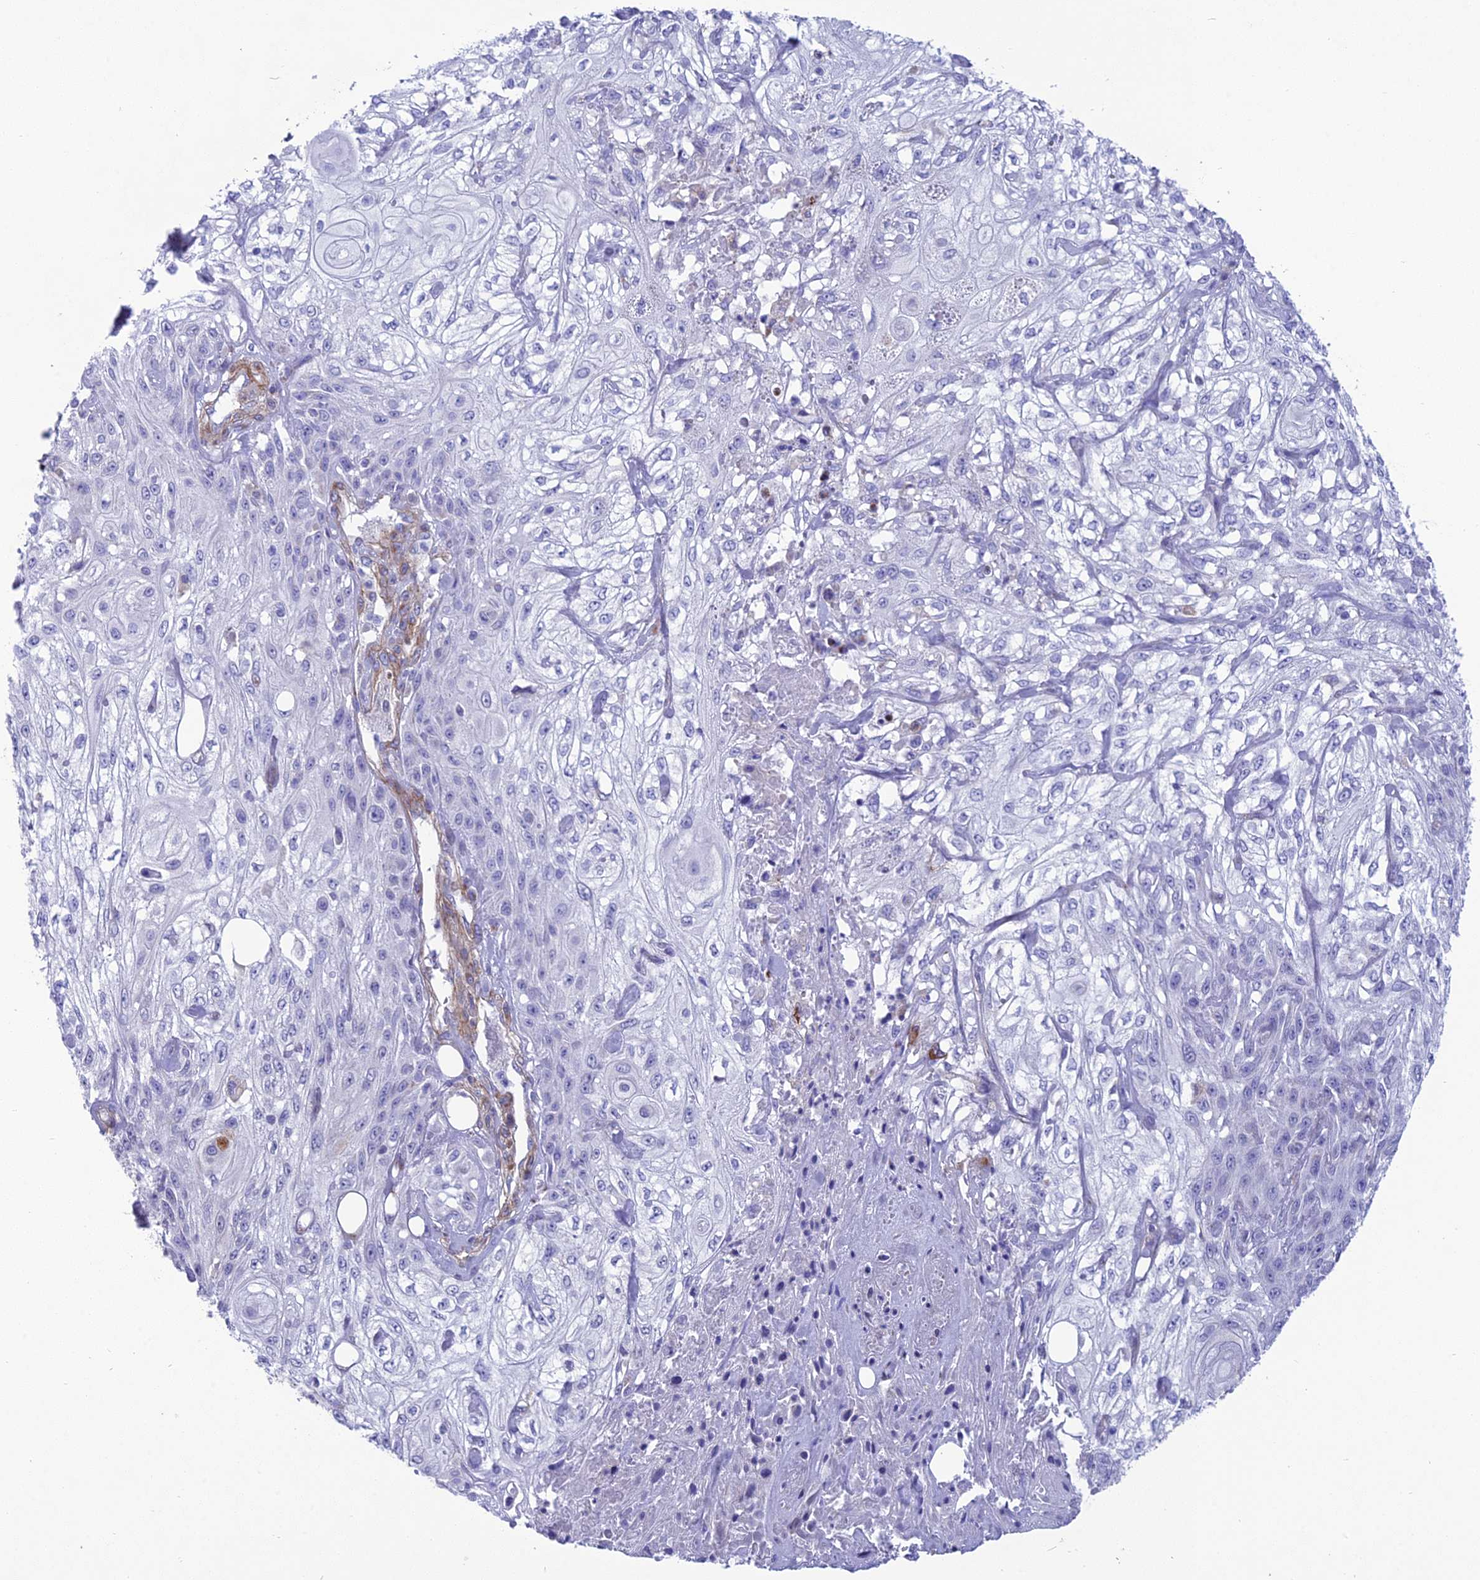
{"staining": {"intensity": "negative", "quantity": "none", "location": "none"}, "tissue": "skin cancer", "cell_type": "Tumor cells", "image_type": "cancer", "snomed": [{"axis": "morphology", "description": "Squamous cell carcinoma, NOS"}, {"axis": "morphology", "description": "Squamous cell carcinoma, metastatic, NOS"}, {"axis": "topography", "description": "Skin"}, {"axis": "topography", "description": "Lymph node"}], "caption": "Tumor cells show no significant staining in skin cancer (squamous cell carcinoma).", "gene": "TNS1", "patient": {"sex": "male", "age": 75}}